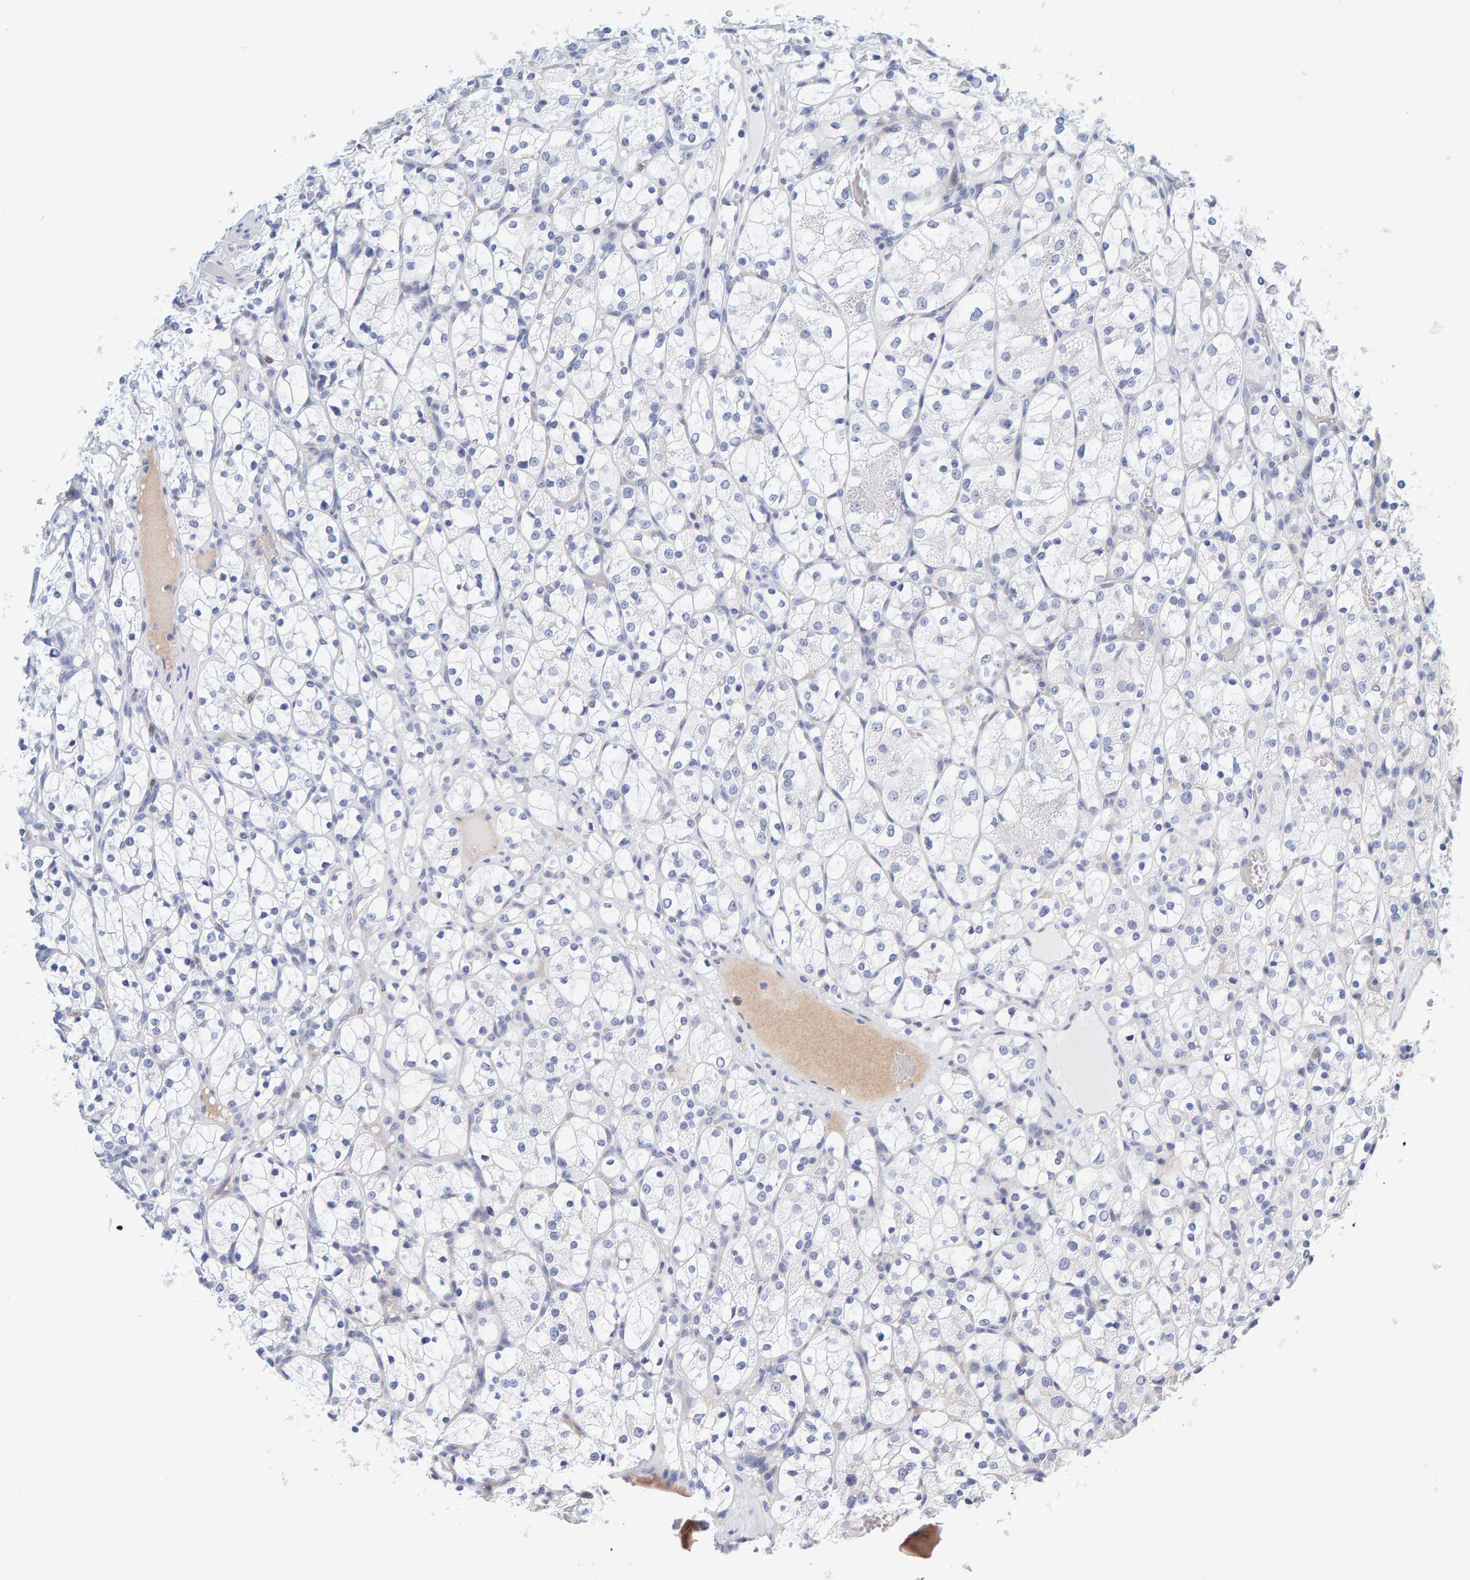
{"staining": {"intensity": "negative", "quantity": "none", "location": "none"}, "tissue": "renal cancer", "cell_type": "Tumor cells", "image_type": "cancer", "snomed": [{"axis": "morphology", "description": "Adenocarcinoma, NOS"}, {"axis": "topography", "description": "Kidney"}], "caption": "A micrograph of human renal adenocarcinoma is negative for staining in tumor cells.", "gene": "MOG", "patient": {"sex": "female", "age": 69}}